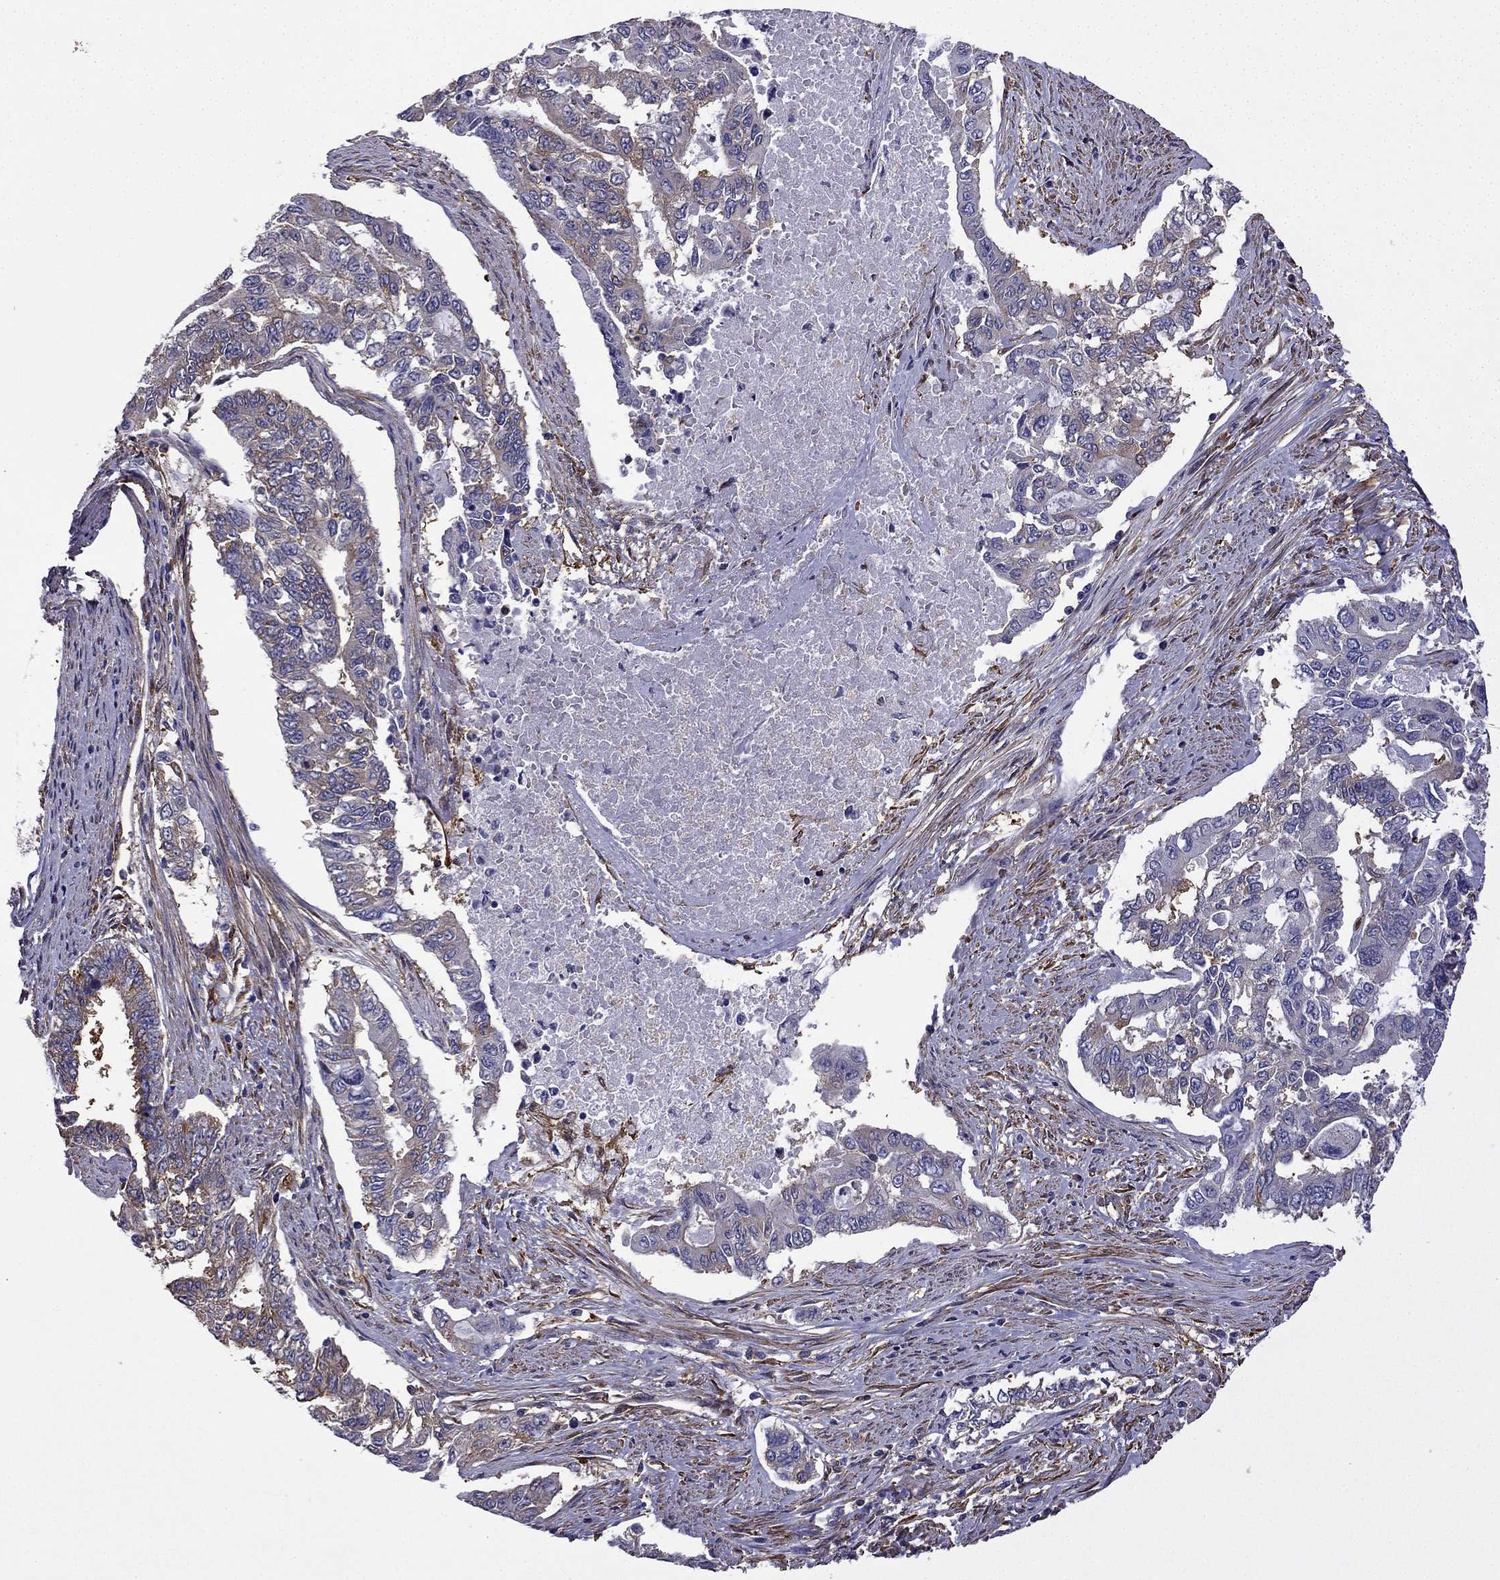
{"staining": {"intensity": "moderate", "quantity": "<25%", "location": "cytoplasmic/membranous"}, "tissue": "endometrial cancer", "cell_type": "Tumor cells", "image_type": "cancer", "snomed": [{"axis": "morphology", "description": "Adenocarcinoma, NOS"}, {"axis": "topography", "description": "Uterus"}], "caption": "Immunohistochemical staining of adenocarcinoma (endometrial) exhibits moderate cytoplasmic/membranous protein positivity in about <25% of tumor cells.", "gene": "MAP4", "patient": {"sex": "female", "age": 59}}